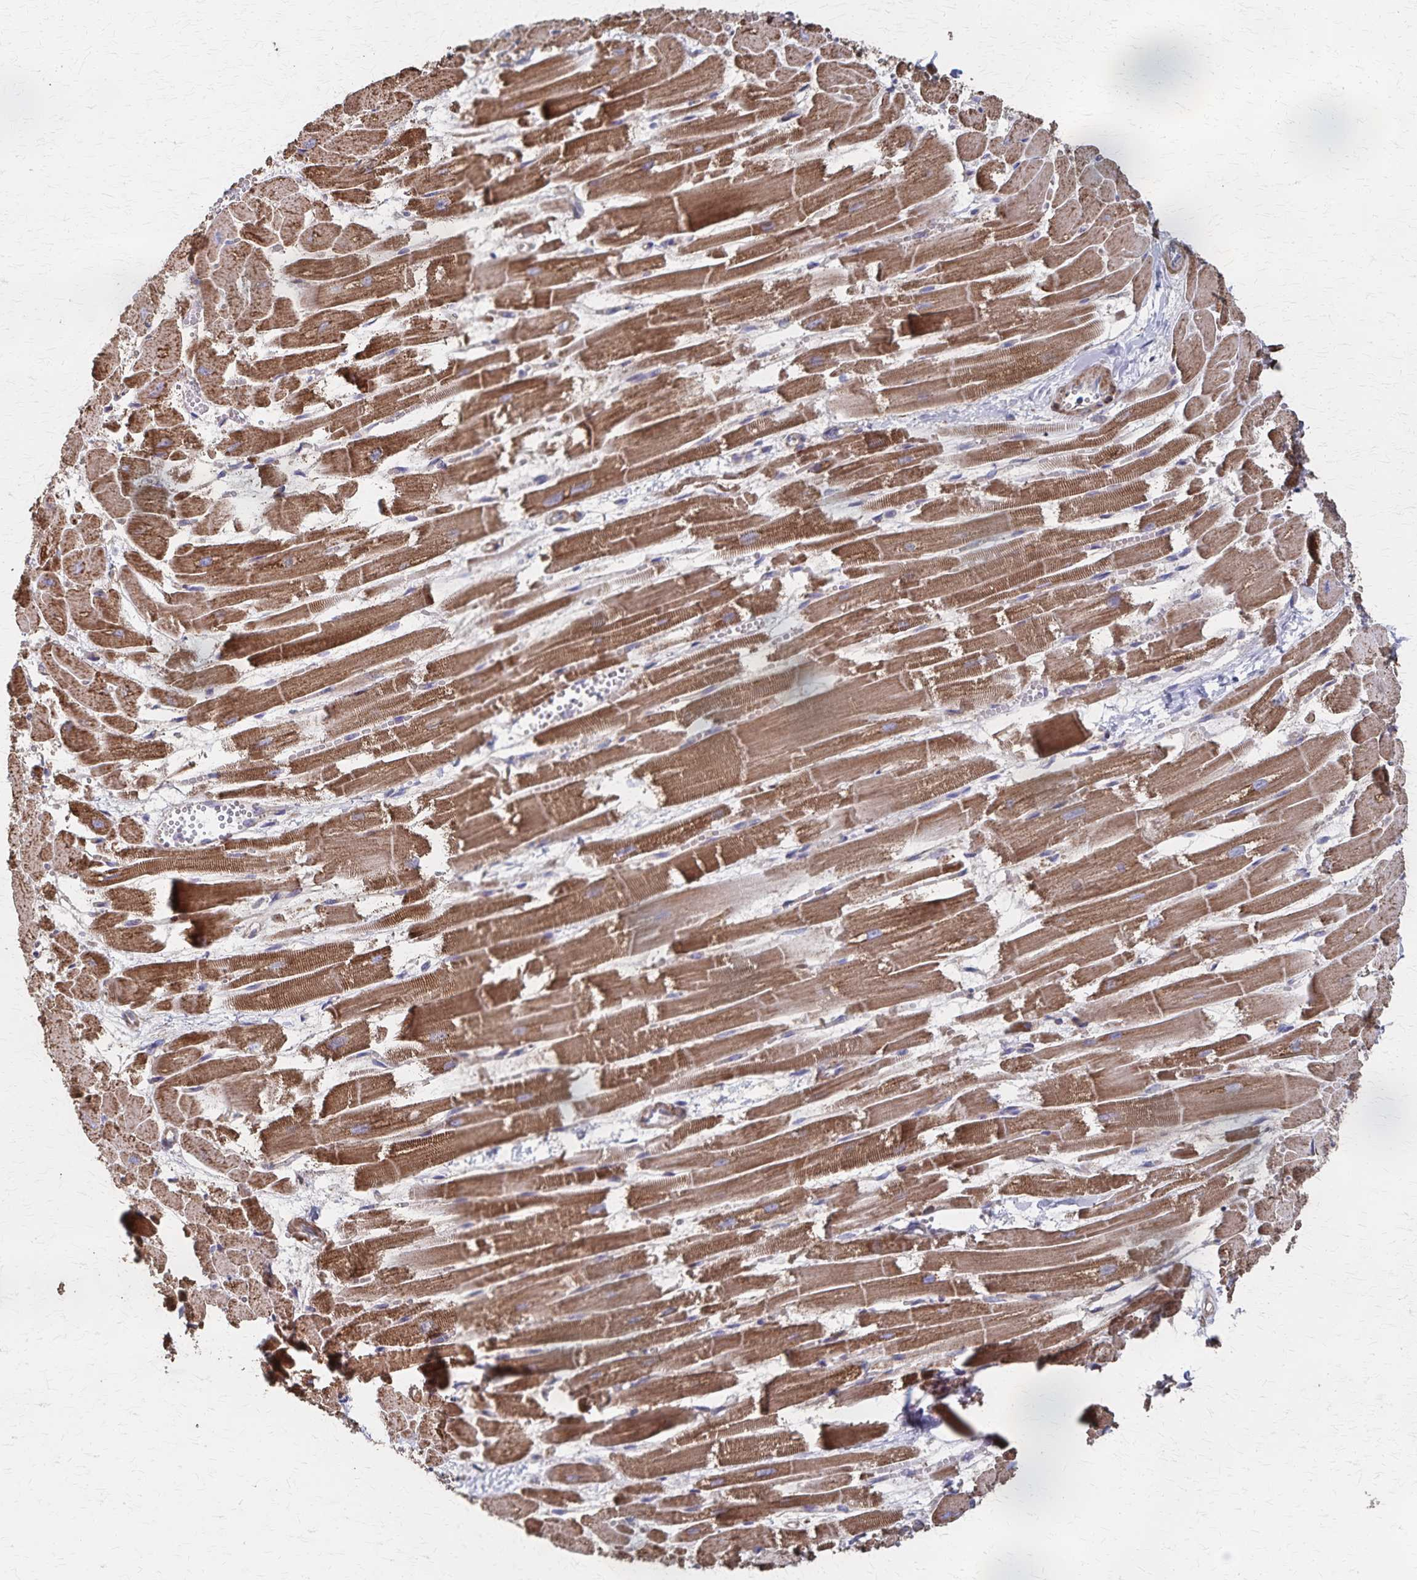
{"staining": {"intensity": "strong", "quantity": ">75%", "location": "cytoplasmic/membranous"}, "tissue": "heart muscle", "cell_type": "Cardiomyocytes", "image_type": "normal", "snomed": [{"axis": "morphology", "description": "Normal tissue, NOS"}, {"axis": "topography", "description": "Heart"}], "caption": "Immunohistochemical staining of normal human heart muscle reveals high levels of strong cytoplasmic/membranous positivity in about >75% of cardiomyocytes. (DAB = brown stain, brightfield microscopy at high magnification).", "gene": "PGAP2", "patient": {"sex": "female", "age": 52}}